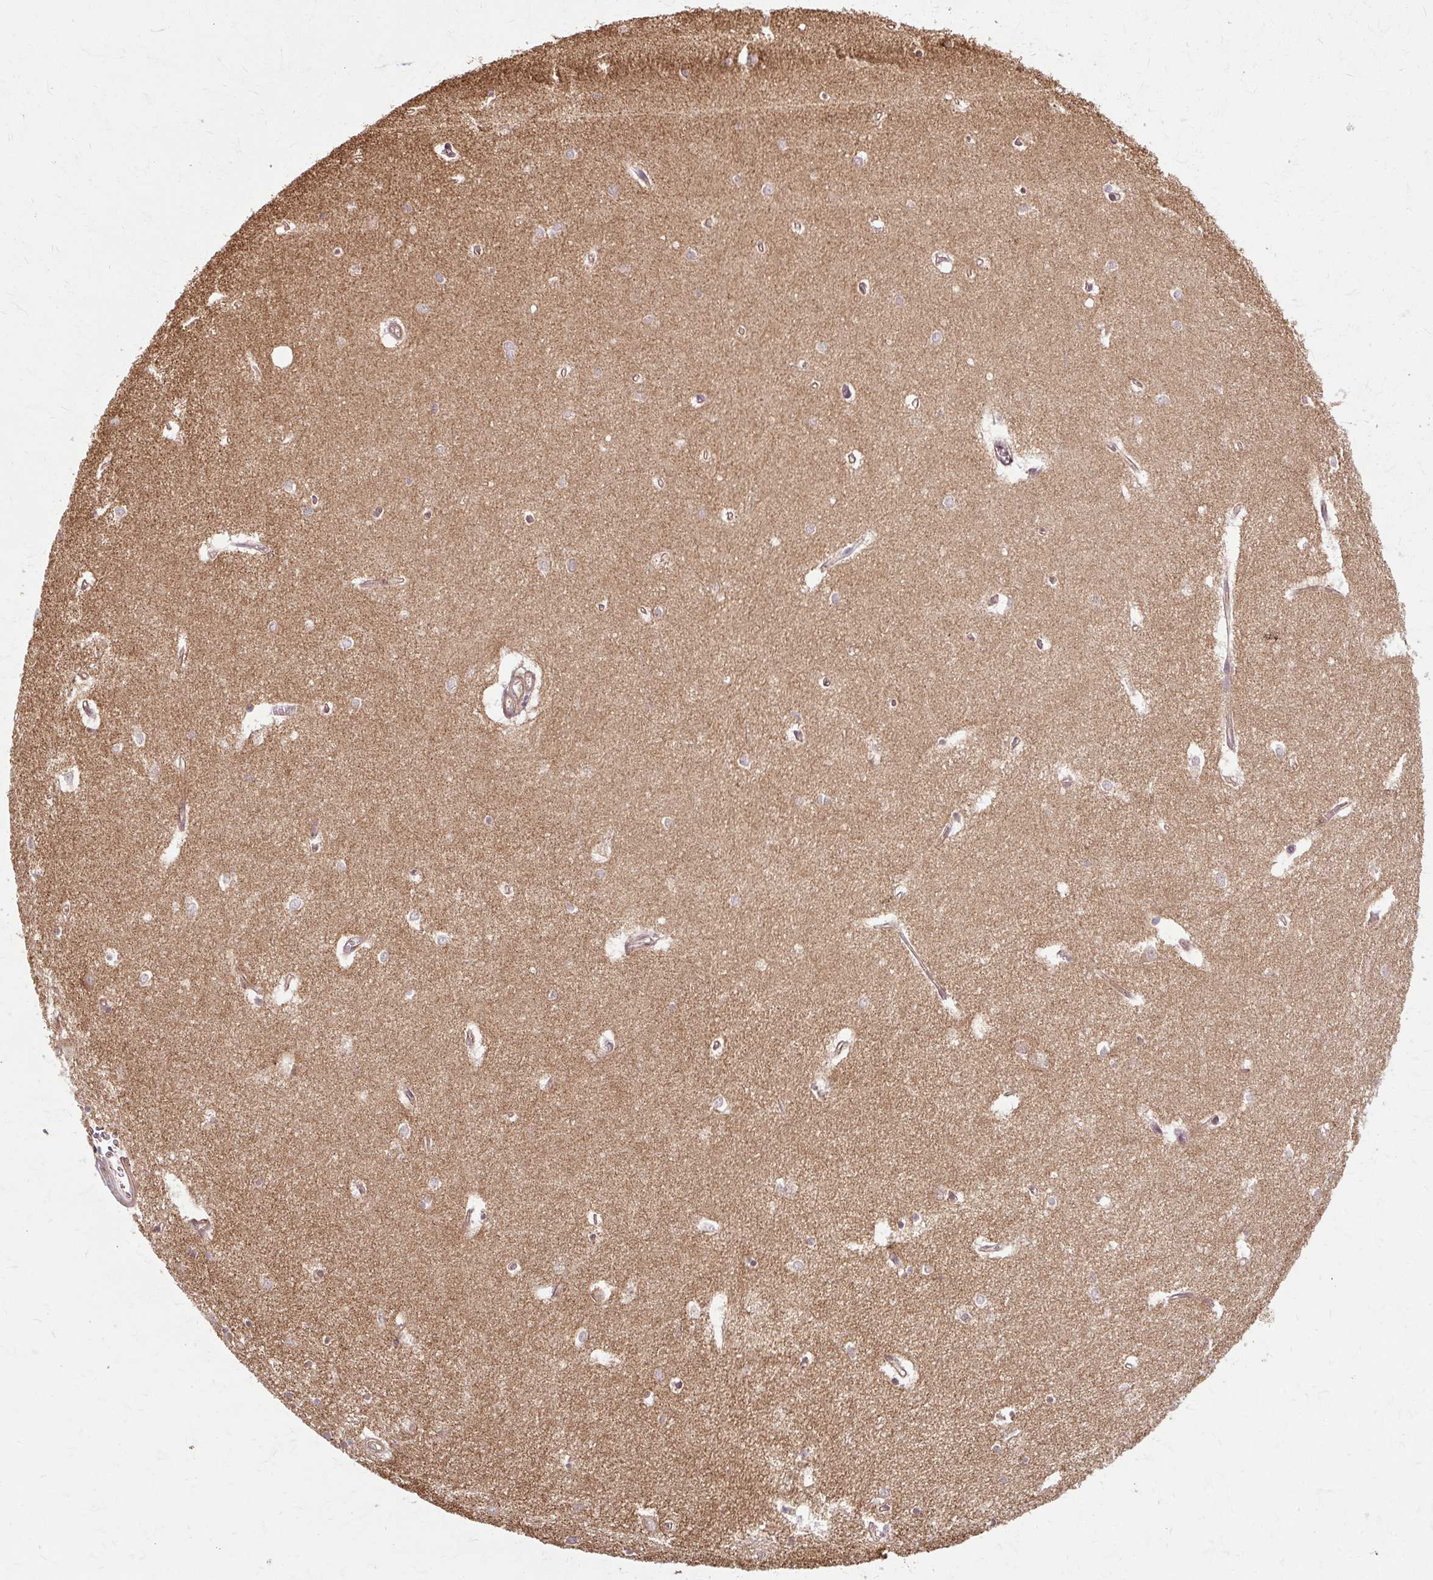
{"staining": {"intensity": "negative", "quantity": "none", "location": "none"}, "tissue": "hippocampus", "cell_type": "Glial cells", "image_type": "normal", "snomed": [{"axis": "morphology", "description": "Normal tissue, NOS"}, {"axis": "topography", "description": "Hippocampus"}], "caption": "Glial cells show no significant protein positivity in unremarkable hippocampus.", "gene": "FLRT1", "patient": {"sex": "female", "age": 64}}